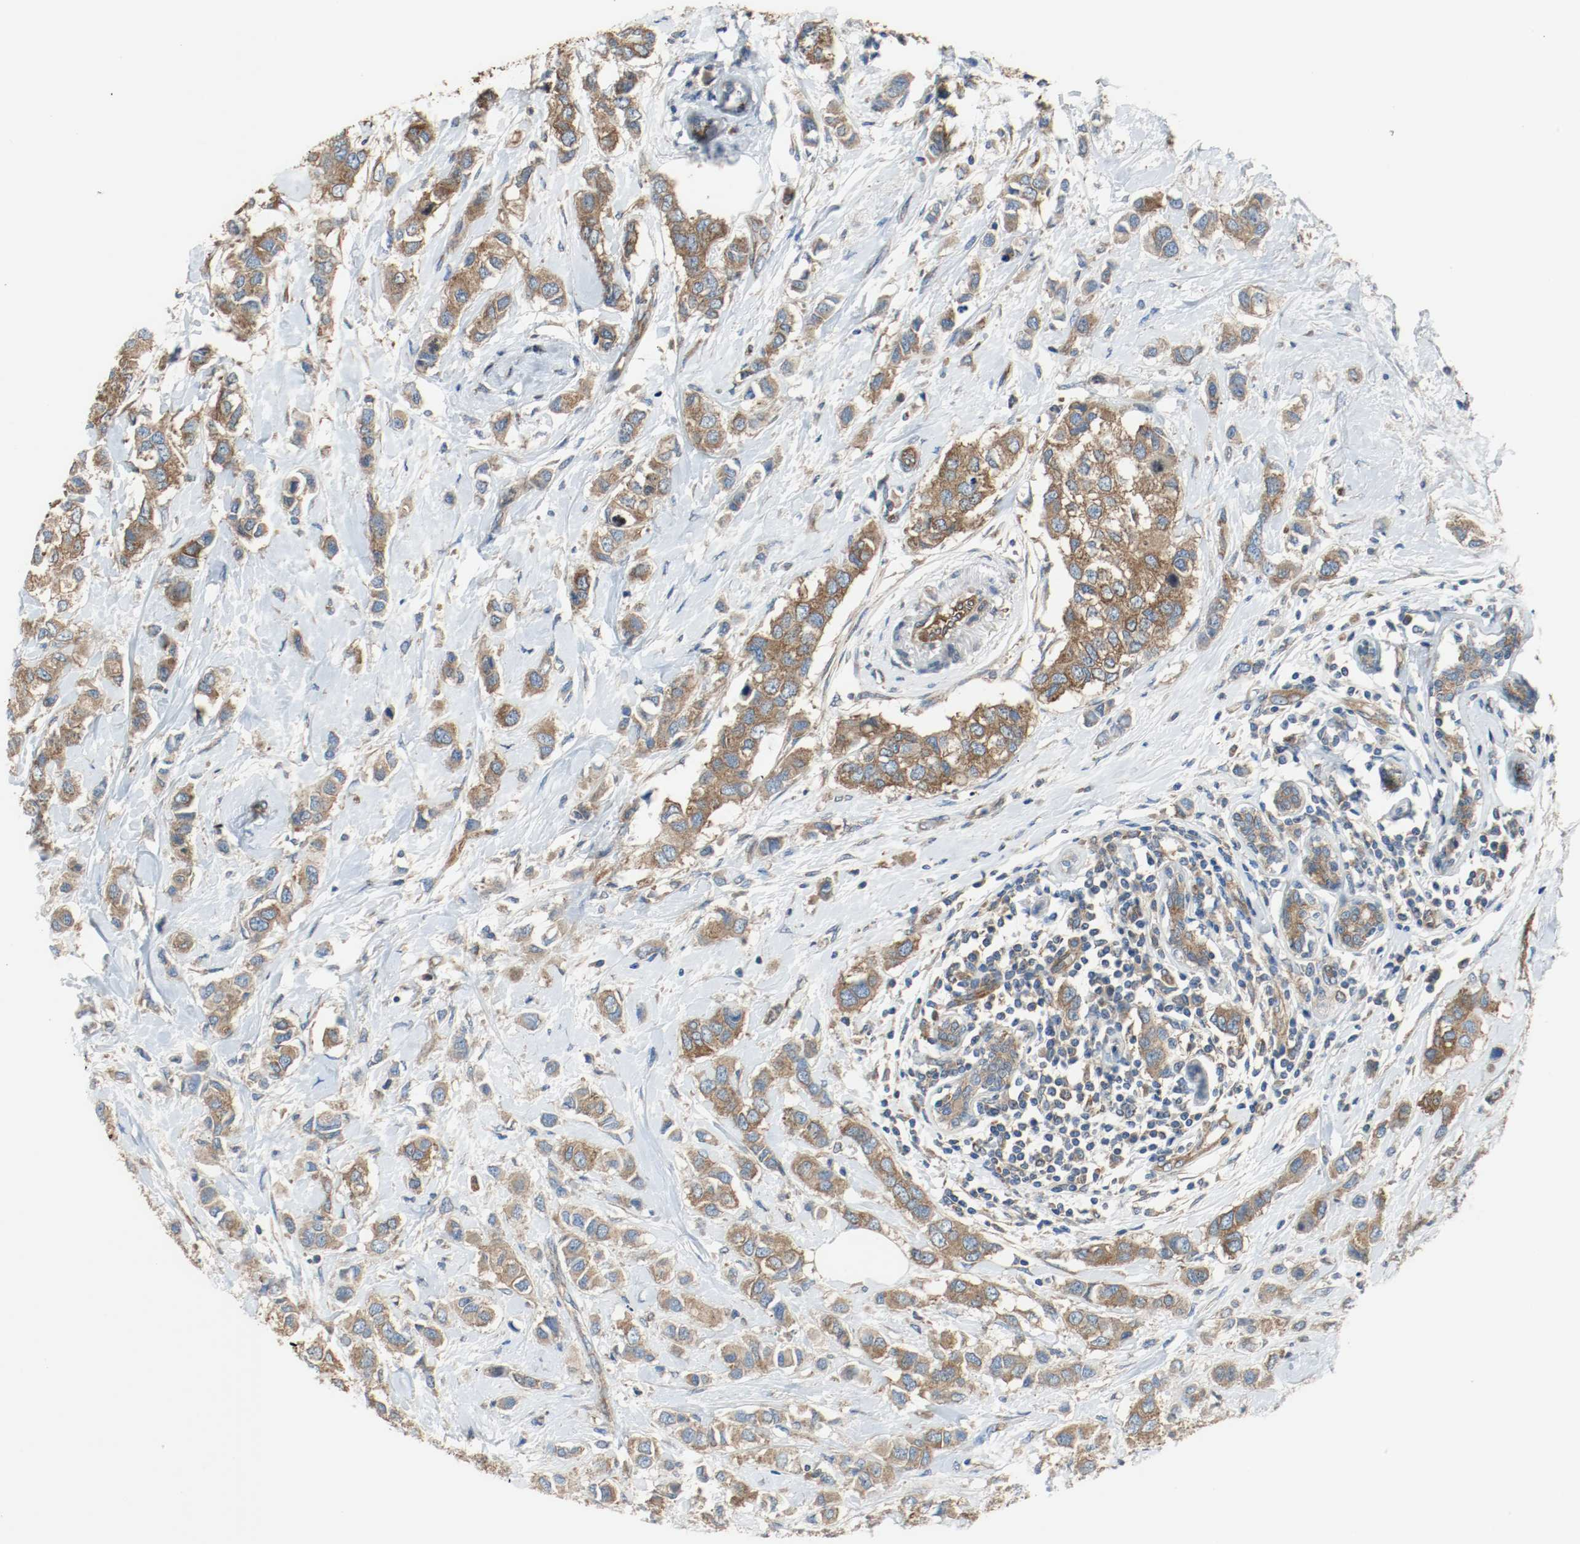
{"staining": {"intensity": "strong", "quantity": ">75%", "location": "cytoplasmic/membranous"}, "tissue": "breast cancer", "cell_type": "Tumor cells", "image_type": "cancer", "snomed": [{"axis": "morphology", "description": "Duct carcinoma"}, {"axis": "topography", "description": "Breast"}], "caption": "IHC histopathology image of neoplastic tissue: breast intraductal carcinoma stained using immunohistochemistry shows high levels of strong protein expression localized specifically in the cytoplasmic/membranous of tumor cells, appearing as a cytoplasmic/membranous brown color.", "gene": "TUBA3D", "patient": {"sex": "female", "age": 50}}